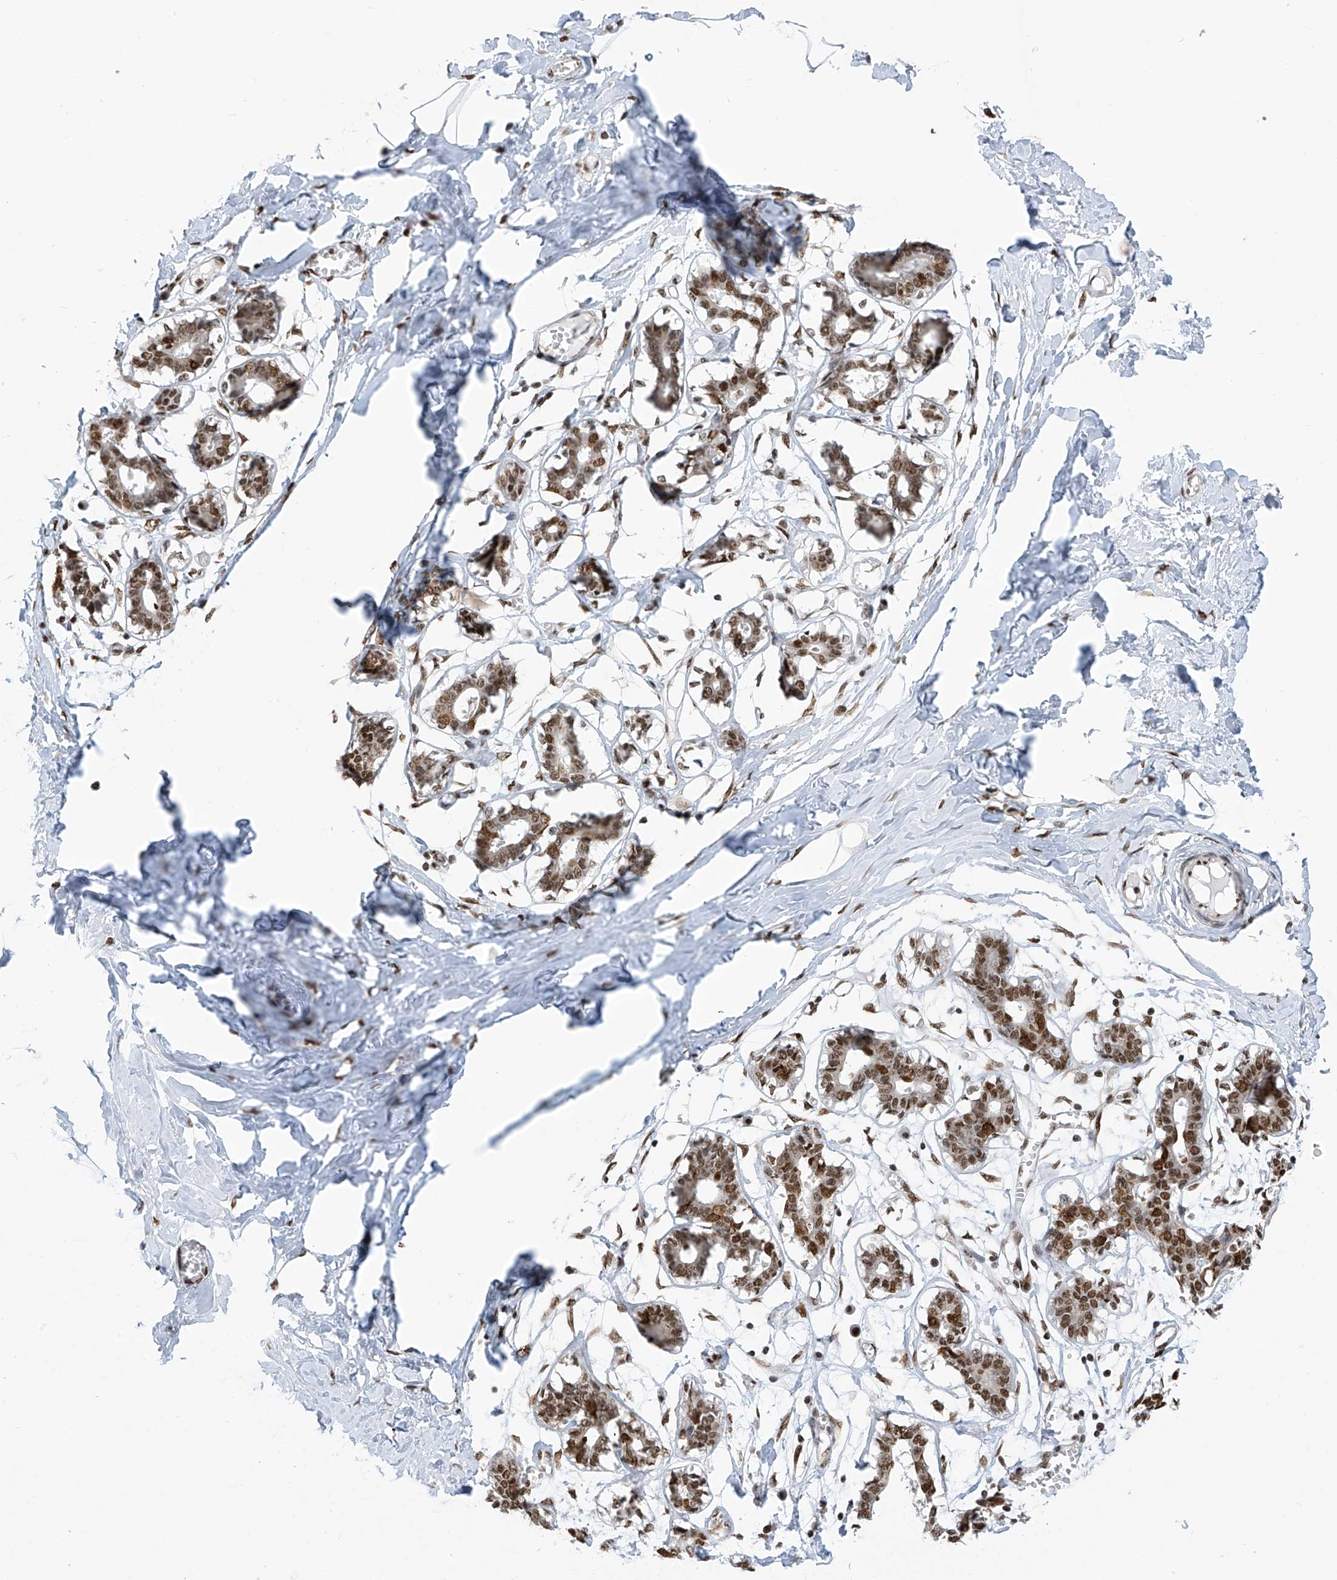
{"staining": {"intensity": "moderate", "quantity": "25%-75%", "location": "nuclear"}, "tissue": "breast", "cell_type": "Adipocytes", "image_type": "normal", "snomed": [{"axis": "morphology", "description": "Normal tissue, NOS"}, {"axis": "topography", "description": "Breast"}], "caption": "Brown immunohistochemical staining in benign breast shows moderate nuclear staining in approximately 25%-75% of adipocytes.", "gene": "APLF", "patient": {"sex": "female", "age": 27}}